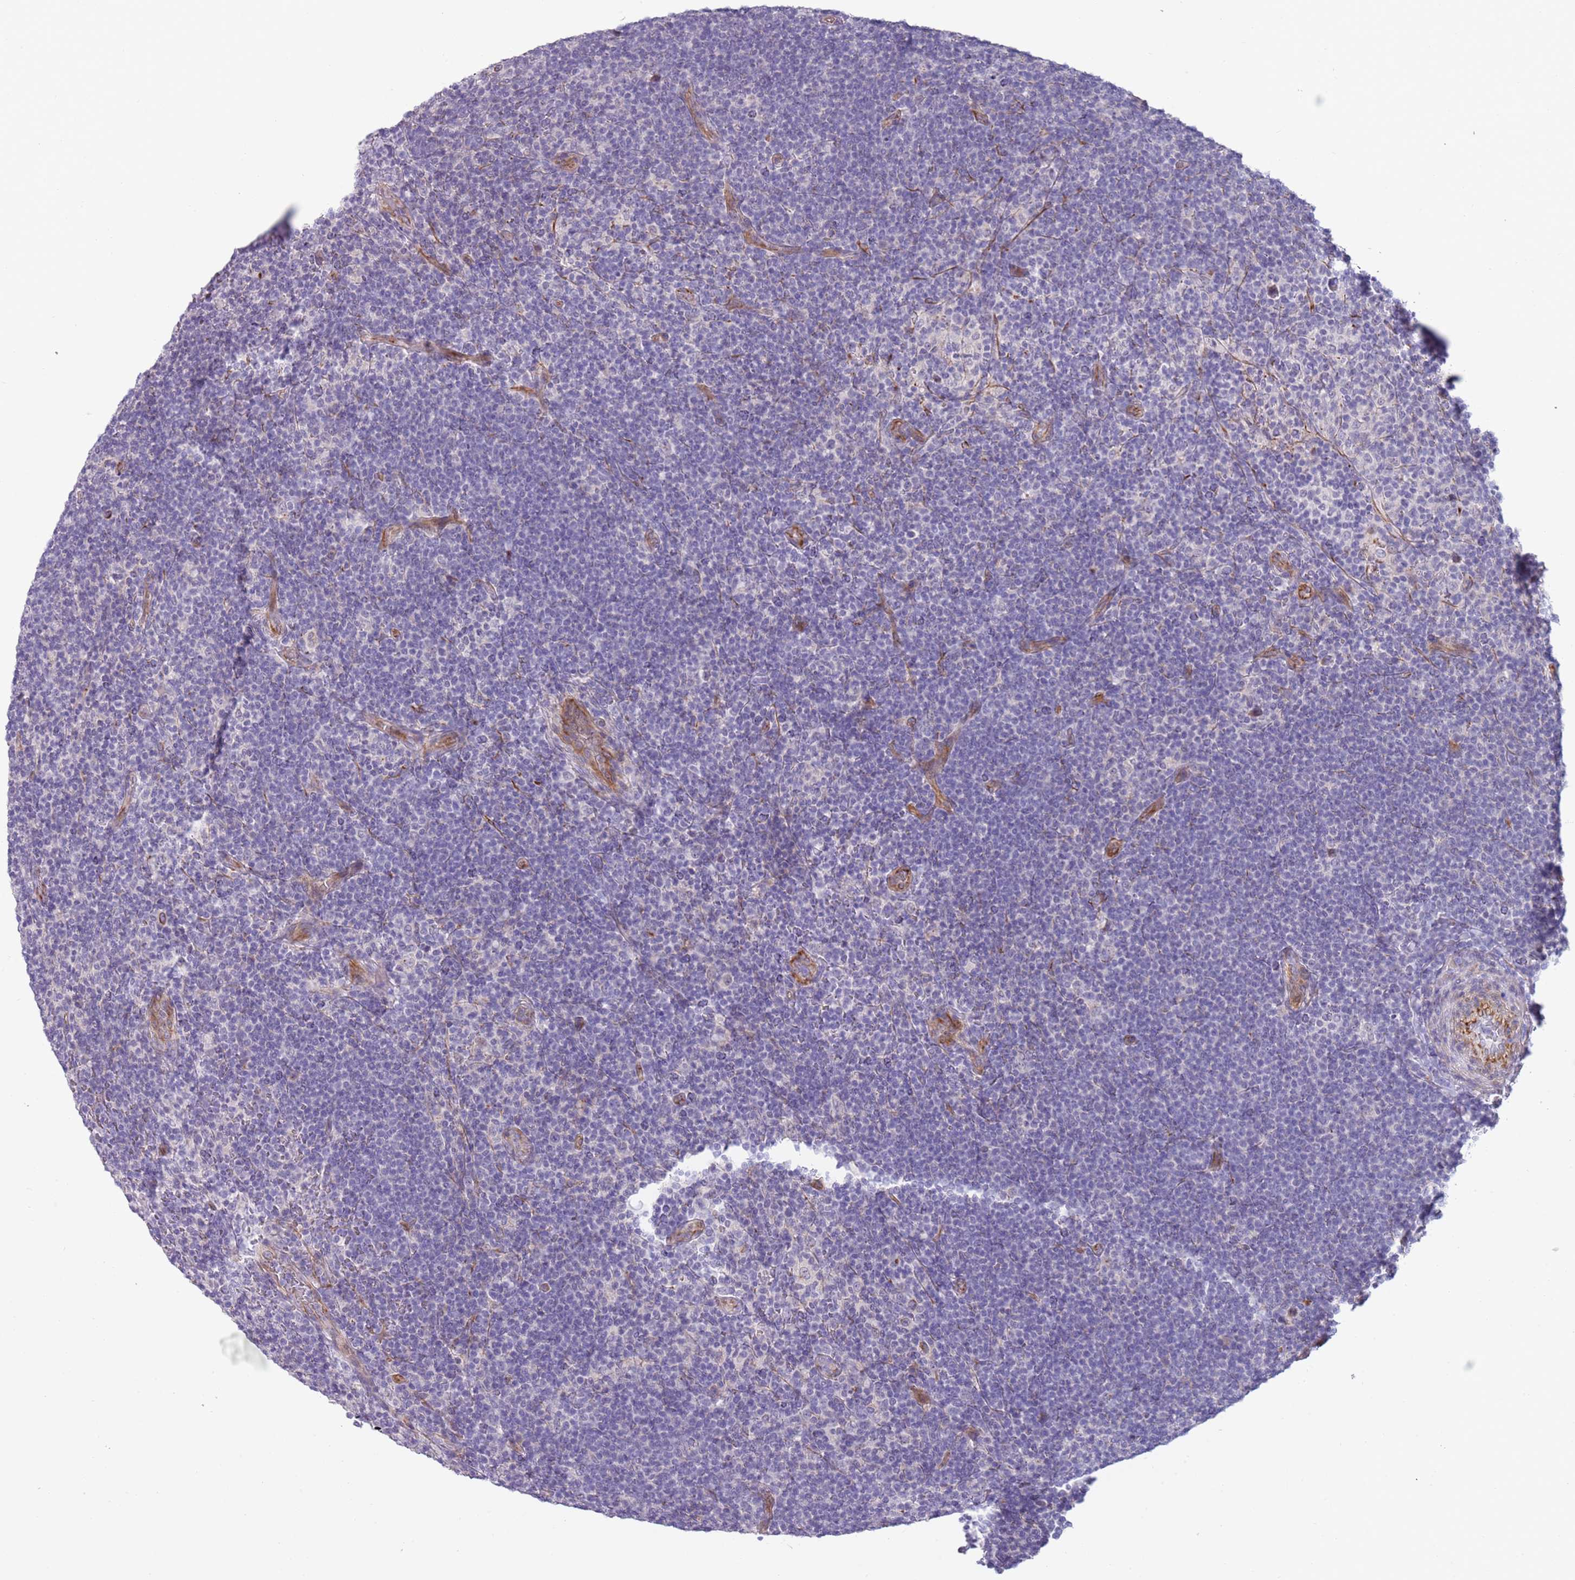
{"staining": {"intensity": "negative", "quantity": "none", "location": "none"}, "tissue": "lymphoma", "cell_type": "Tumor cells", "image_type": "cancer", "snomed": [{"axis": "morphology", "description": "Hodgkin's disease, NOS"}, {"axis": "topography", "description": "Lymph node"}], "caption": "IHC micrograph of neoplastic tissue: Hodgkin's disease stained with DAB (3,3'-diaminobenzidine) shows no significant protein positivity in tumor cells.", "gene": "NBPF3", "patient": {"sex": "female", "age": 57}}